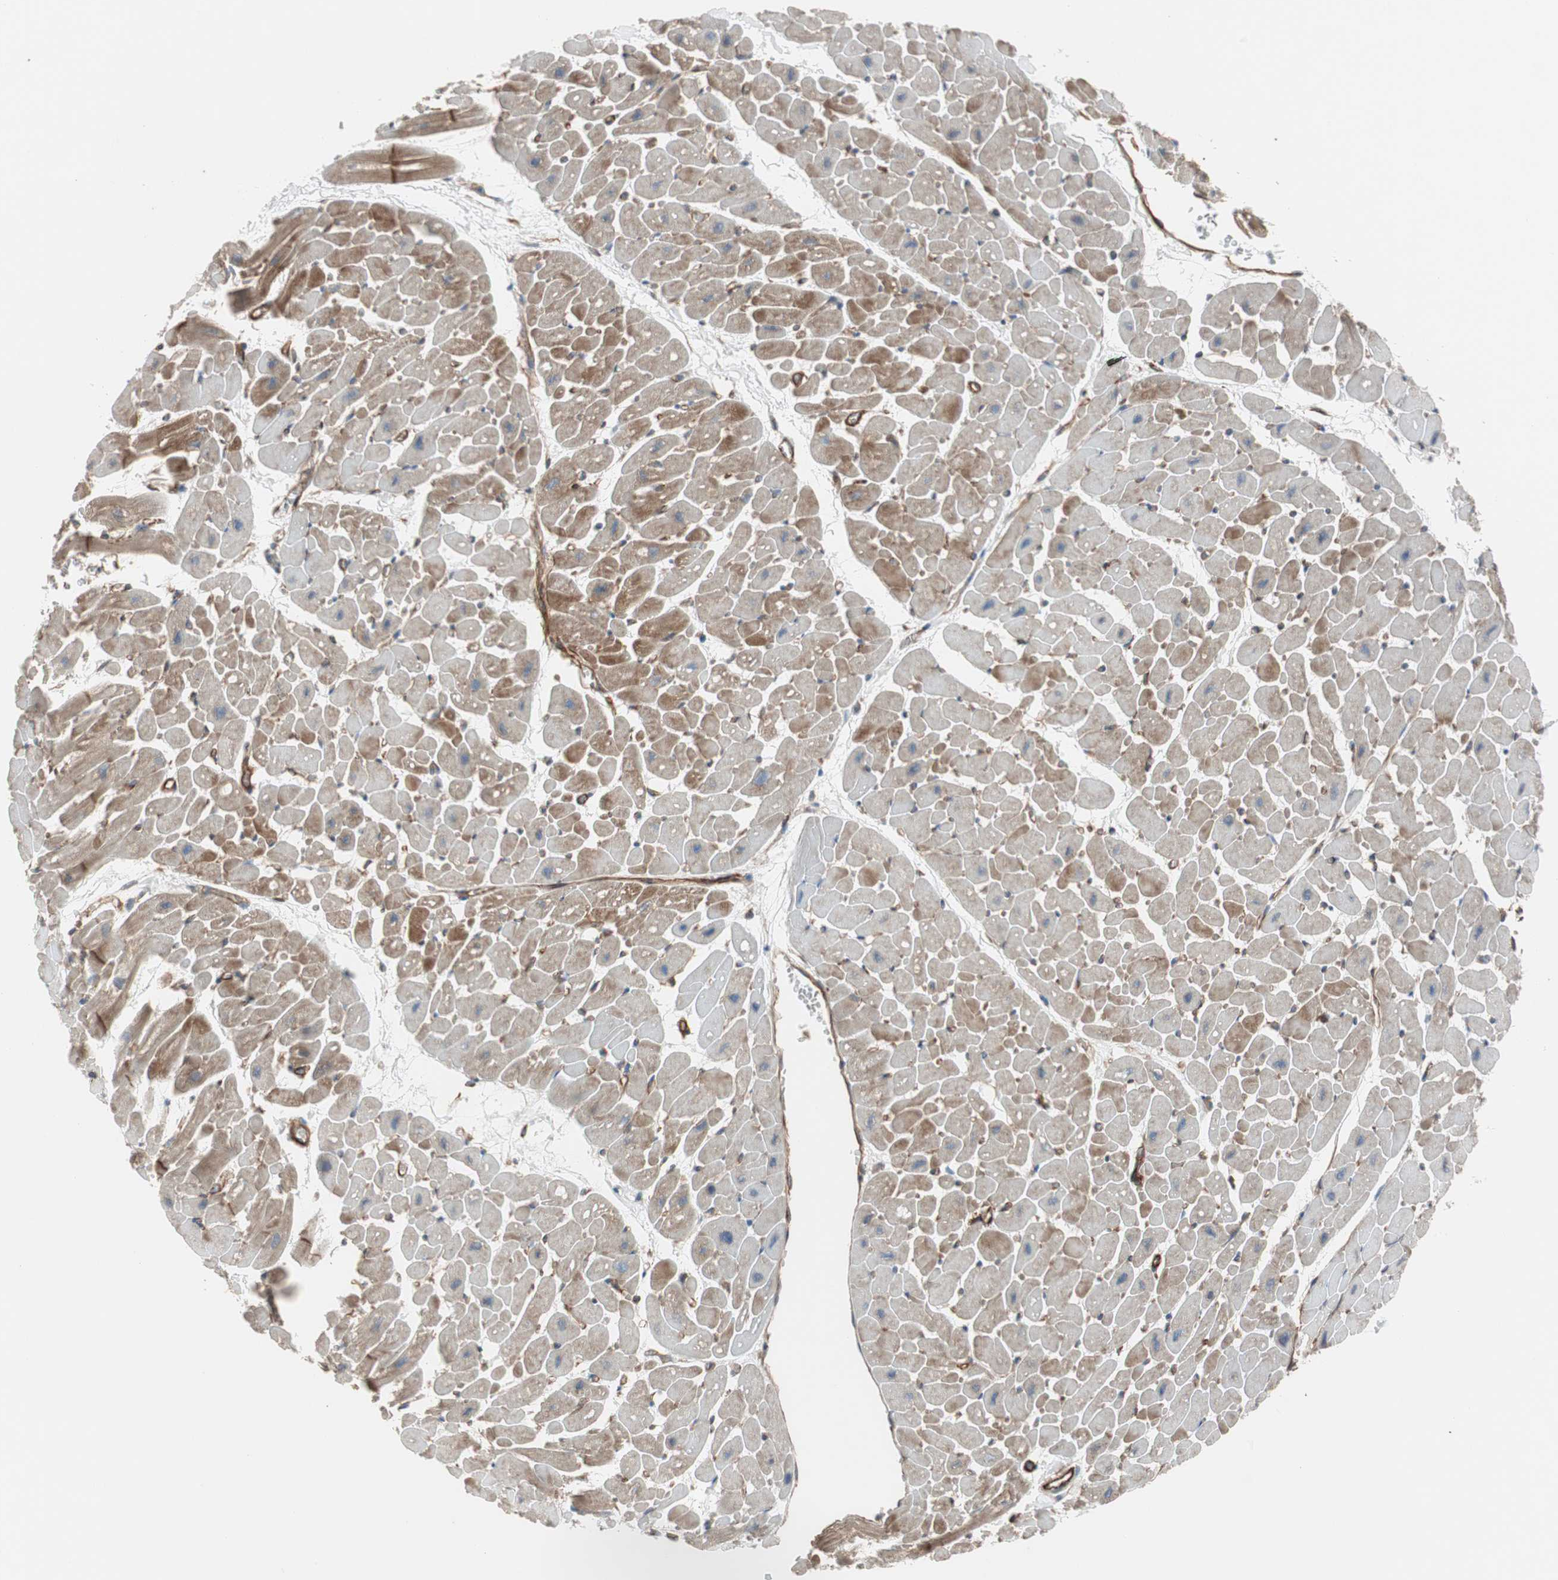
{"staining": {"intensity": "strong", "quantity": ">75%", "location": "cytoplasmic/membranous"}, "tissue": "heart muscle", "cell_type": "Cardiomyocytes", "image_type": "normal", "snomed": [{"axis": "morphology", "description": "Normal tissue, NOS"}, {"axis": "topography", "description": "Heart"}], "caption": "Normal heart muscle shows strong cytoplasmic/membranous staining in about >75% of cardiomyocytes, visualized by immunohistochemistry. The staining is performed using DAB (3,3'-diaminobenzidine) brown chromogen to label protein expression. The nuclei are counter-stained blue using hematoxylin.", "gene": "TCTA", "patient": {"sex": "male", "age": 45}}